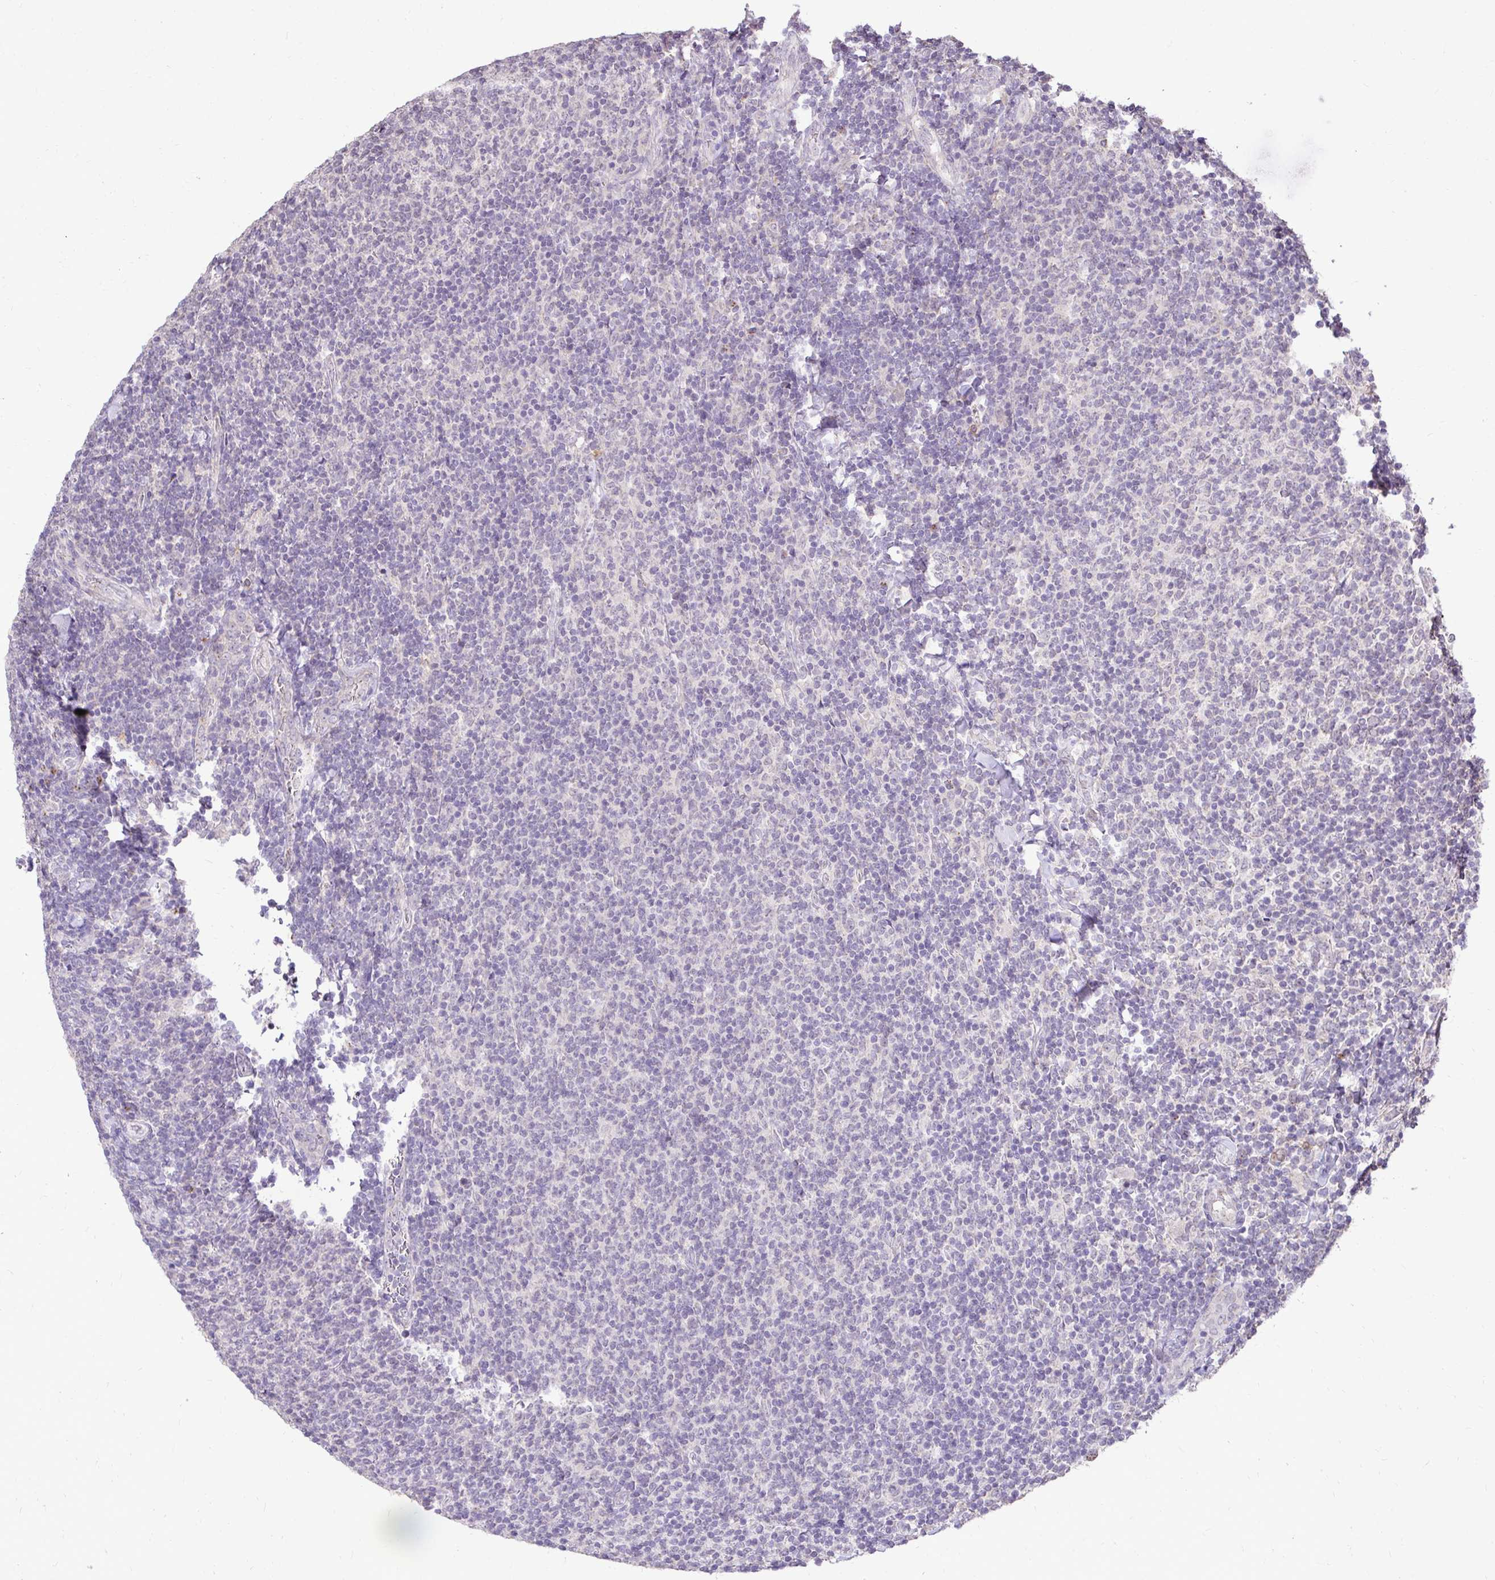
{"staining": {"intensity": "negative", "quantity": "none", "location": "none"}, "tissue": "lymphoma", "cell_type": "Tumor cells", "image_type": "cancer", "snomed": [{"axis": "morphology", "description": "Malignant lymphoma, non-Hodgkin's type, Low grade"}, {"axis": "topography", "description": "Lymph node"}], "caption": "The photomicrograph reveals no significant staining in tumor cells of lymphoma.", "gene": "KIAA1210", "patient": {"sex": "male", "age": 52}}